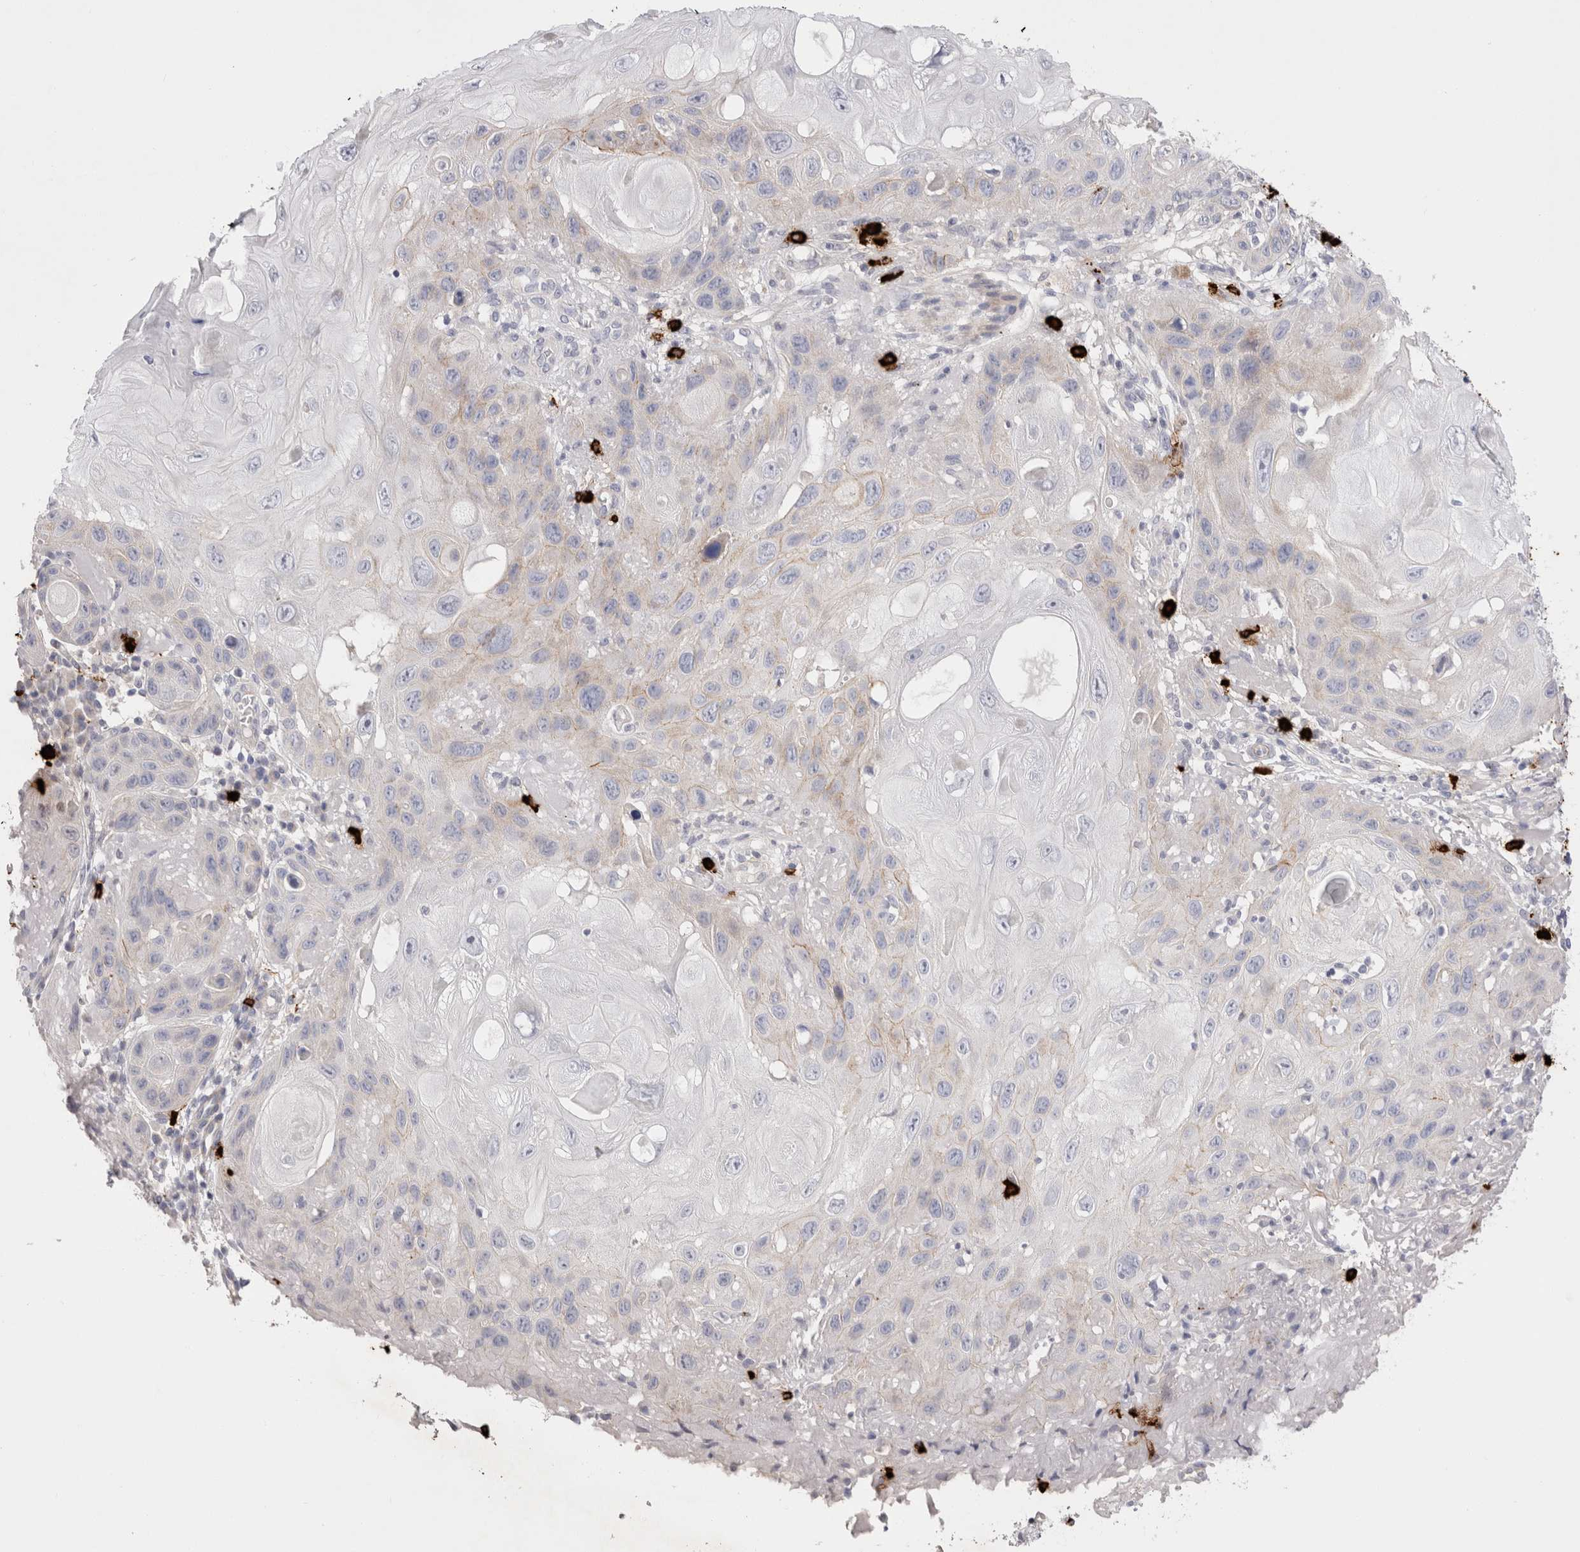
{"staining": {"intensity": "weak", "quantity": "<25%", "location": "cytoplasmic/membranous"}, "tissue": "skin cancer", "cell_type": "Tumor cells", "image_type": "cancer", "snomed": [{"axis": "morphology", "description": "Normal tissue, NOS"}, {"axis": "morphology", "description": "Squamous cell carcinoma, NOS"}, {"axis": "topography", "description": "Skin"}], "caption": "Immunohistochemical staining of human skin cancer (squamous cell carcinoma) demonstrates no significant expression in tumor cells.", "gene": "SPINK2", "patient": {"sex": "female", "age": 96}}